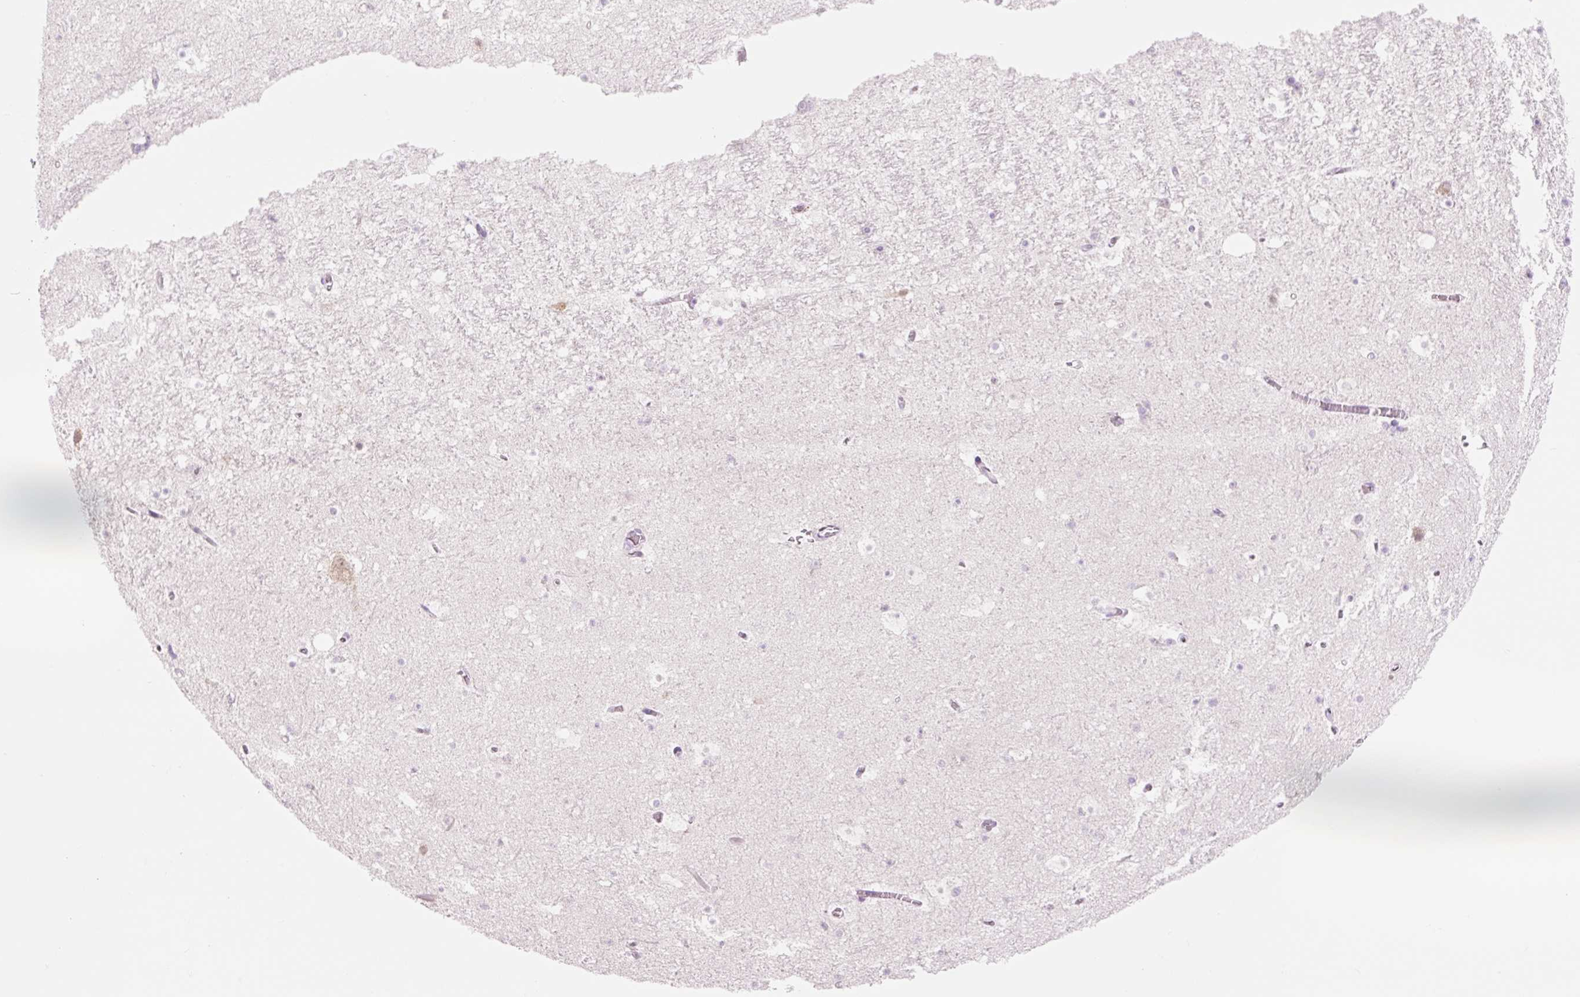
{"staining": {"intensity": "negative", "quantity": "none", "location": "none"}, "tissue": "hippocampus", "cell_type": "Glial cells", "image_type": "normal", "snomed": [{"axis": "morphology", "description": "Normal tissue, NOS"}, {"axis": "topography", "description": "Hippocampus"}], "caption": "Hippocampus stained for a protein using IHC displays no positivity glial cells.", "gene": "CELF6", "patient": {"sex": "female", "age": 42}}